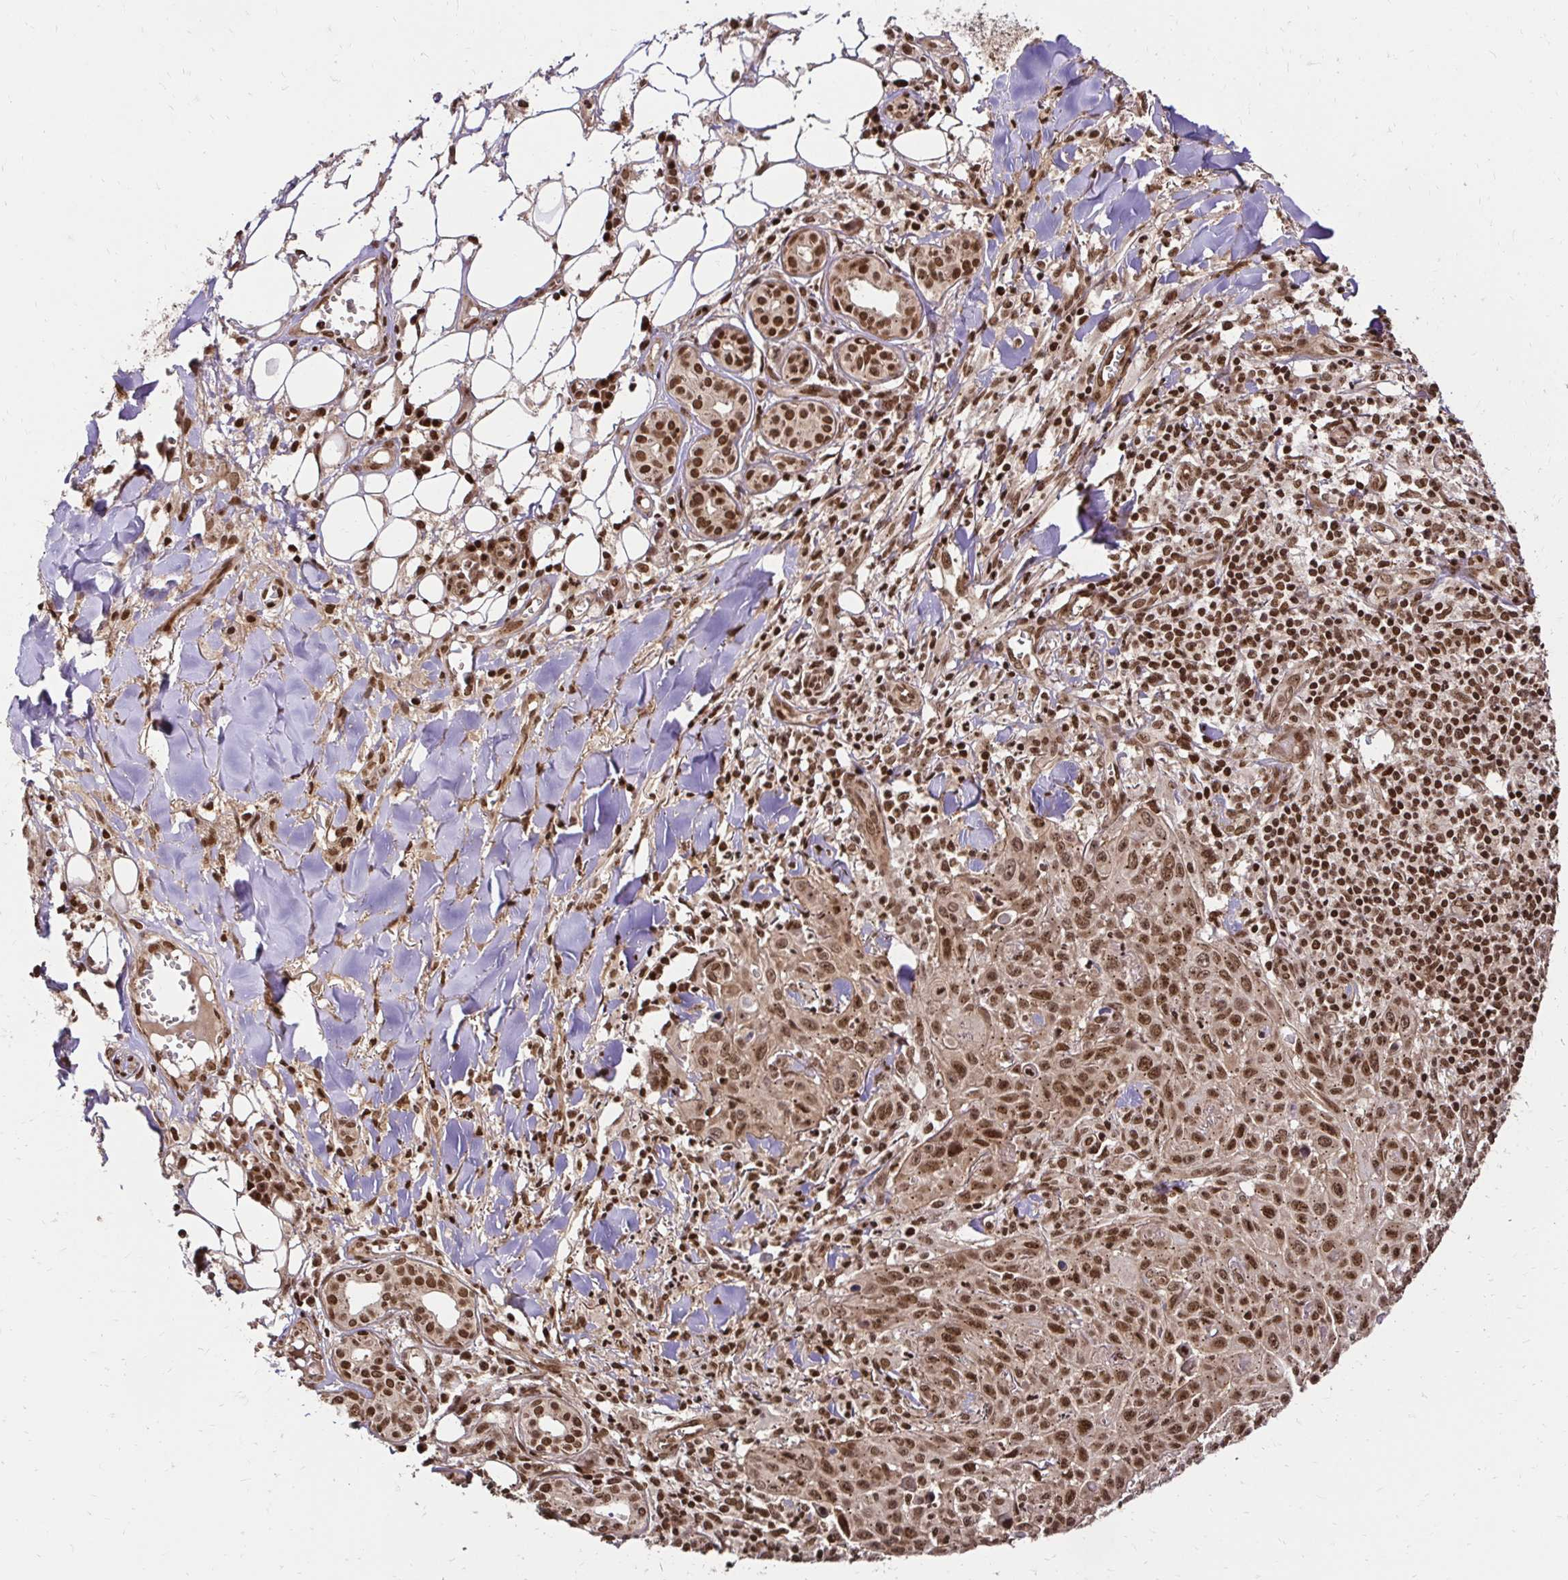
{"staining": {"intensity": "moderate", "quantity": ">75%", "location": "cytoplasmic/membranous,nuclear"}, "tissue": "skin cancer", "cell_type": "Tumor cells", "image_type": "cancer", "snomed": [{"axis": "morphology", "description": "Squamous cell carcinoma, NOS"}, {"axis": "topography", "description": "Skin"}], "caption": "Skin squamous cell carcinoma tissue demonstrates moderate cytoplasmic/membranous and nuclear staining in about >75% of tumor cells", "gene": "GLYR1", "patient": {"sex": "male", "age": 75}}